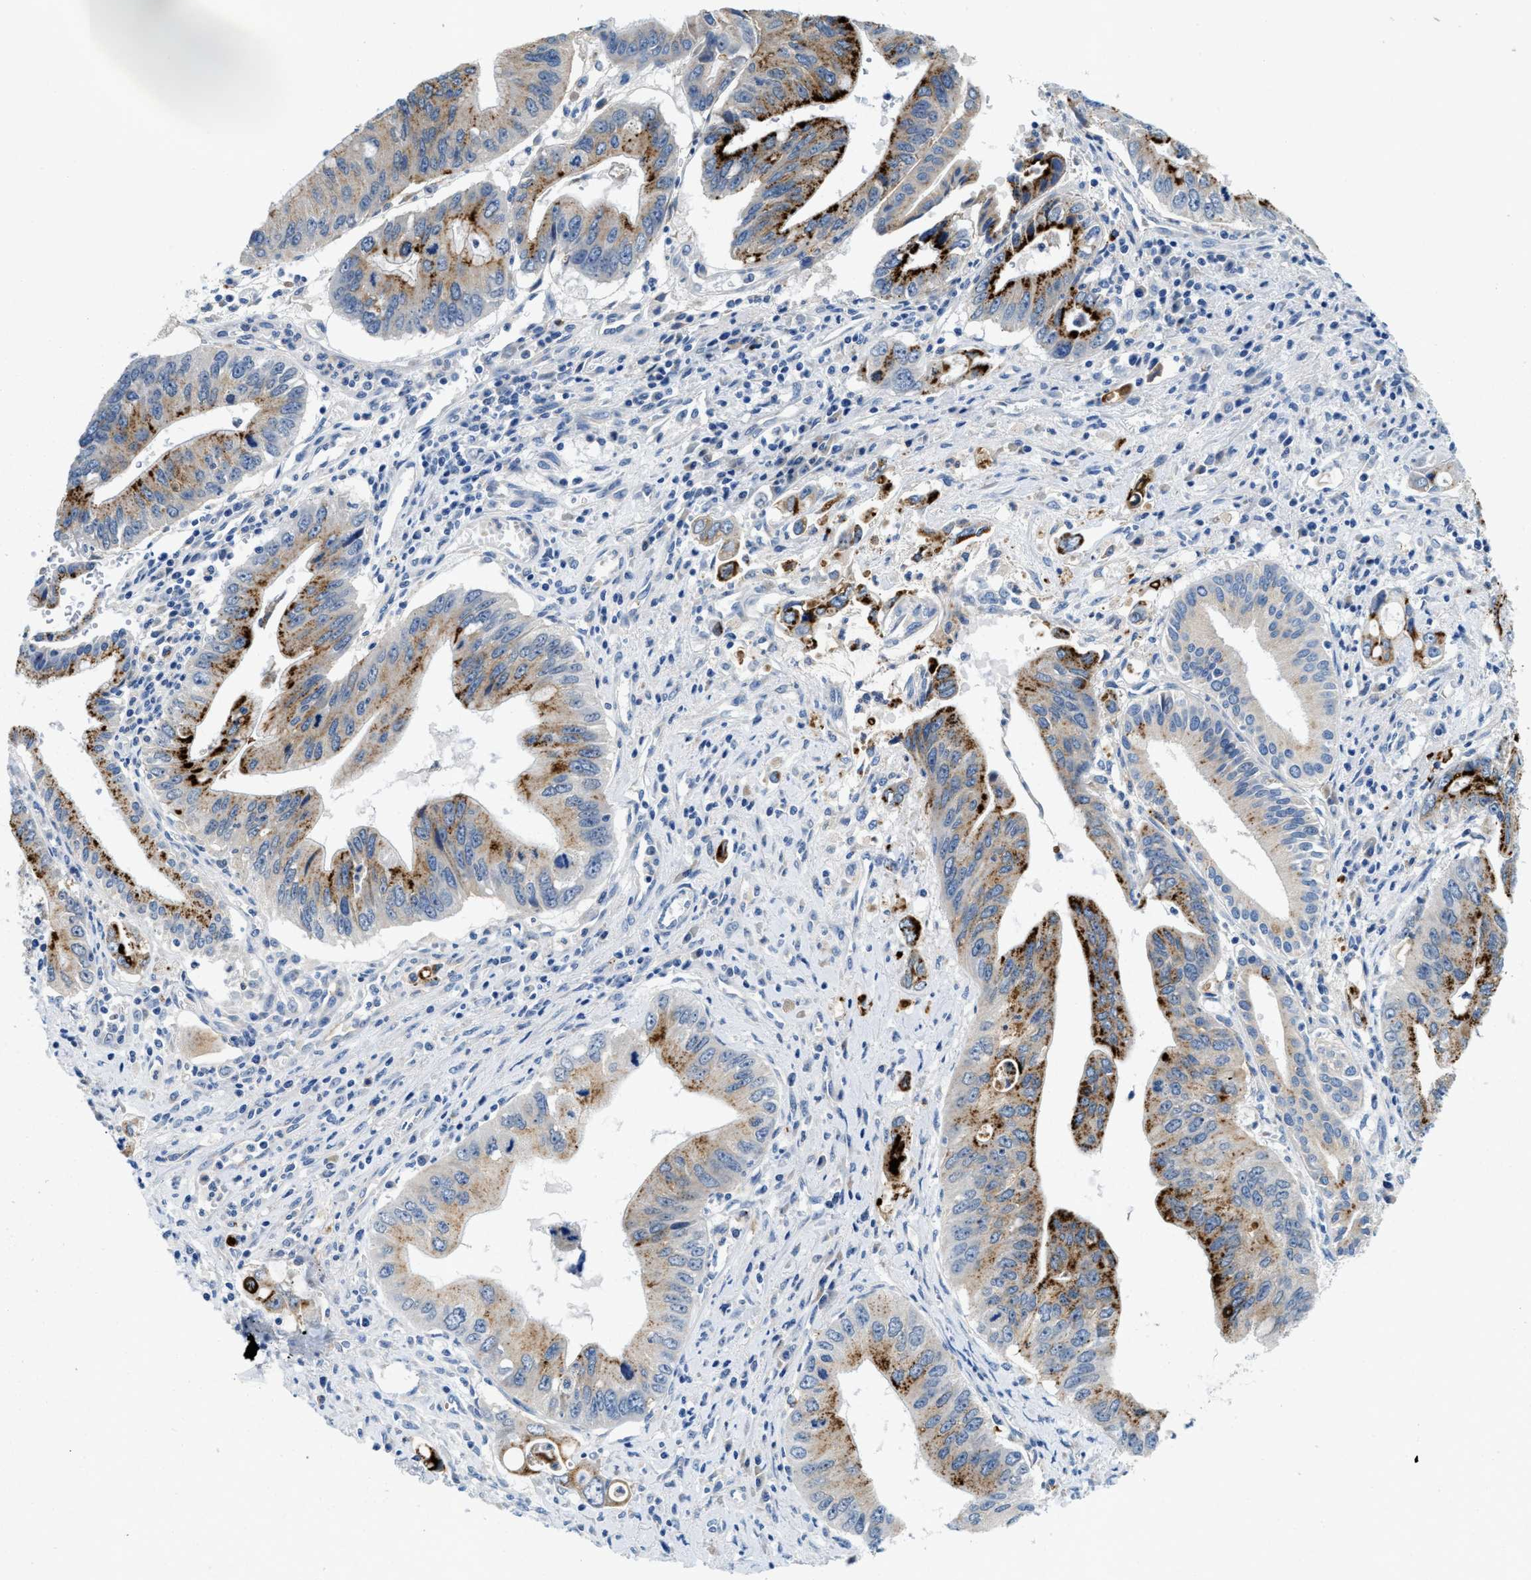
{"staining": {"intensity": "strong", "quantity": "25%-75%", "location": "cytoplasmic/membranous"}, "tissue": "pancreatic cancer", "cell_type": "Tumor cells", "image_type": "cancer", "snomed": [{"axis": "morphology", "description": "Adenocarcinoma, NOS"}, {"axis": "topography", "description": "Pancreas"}], "caption": "This image demonstrates pancreatic cancer (adenocarcinoma) stained with IHC to label a protein in brown. The cytoplasmic/membranous of tumor cells show strong positivity for the protein. Nuclei are counter-stained blue.", "gene": "TSPAN3", "patient": {"sex": "female", "age": 73}}